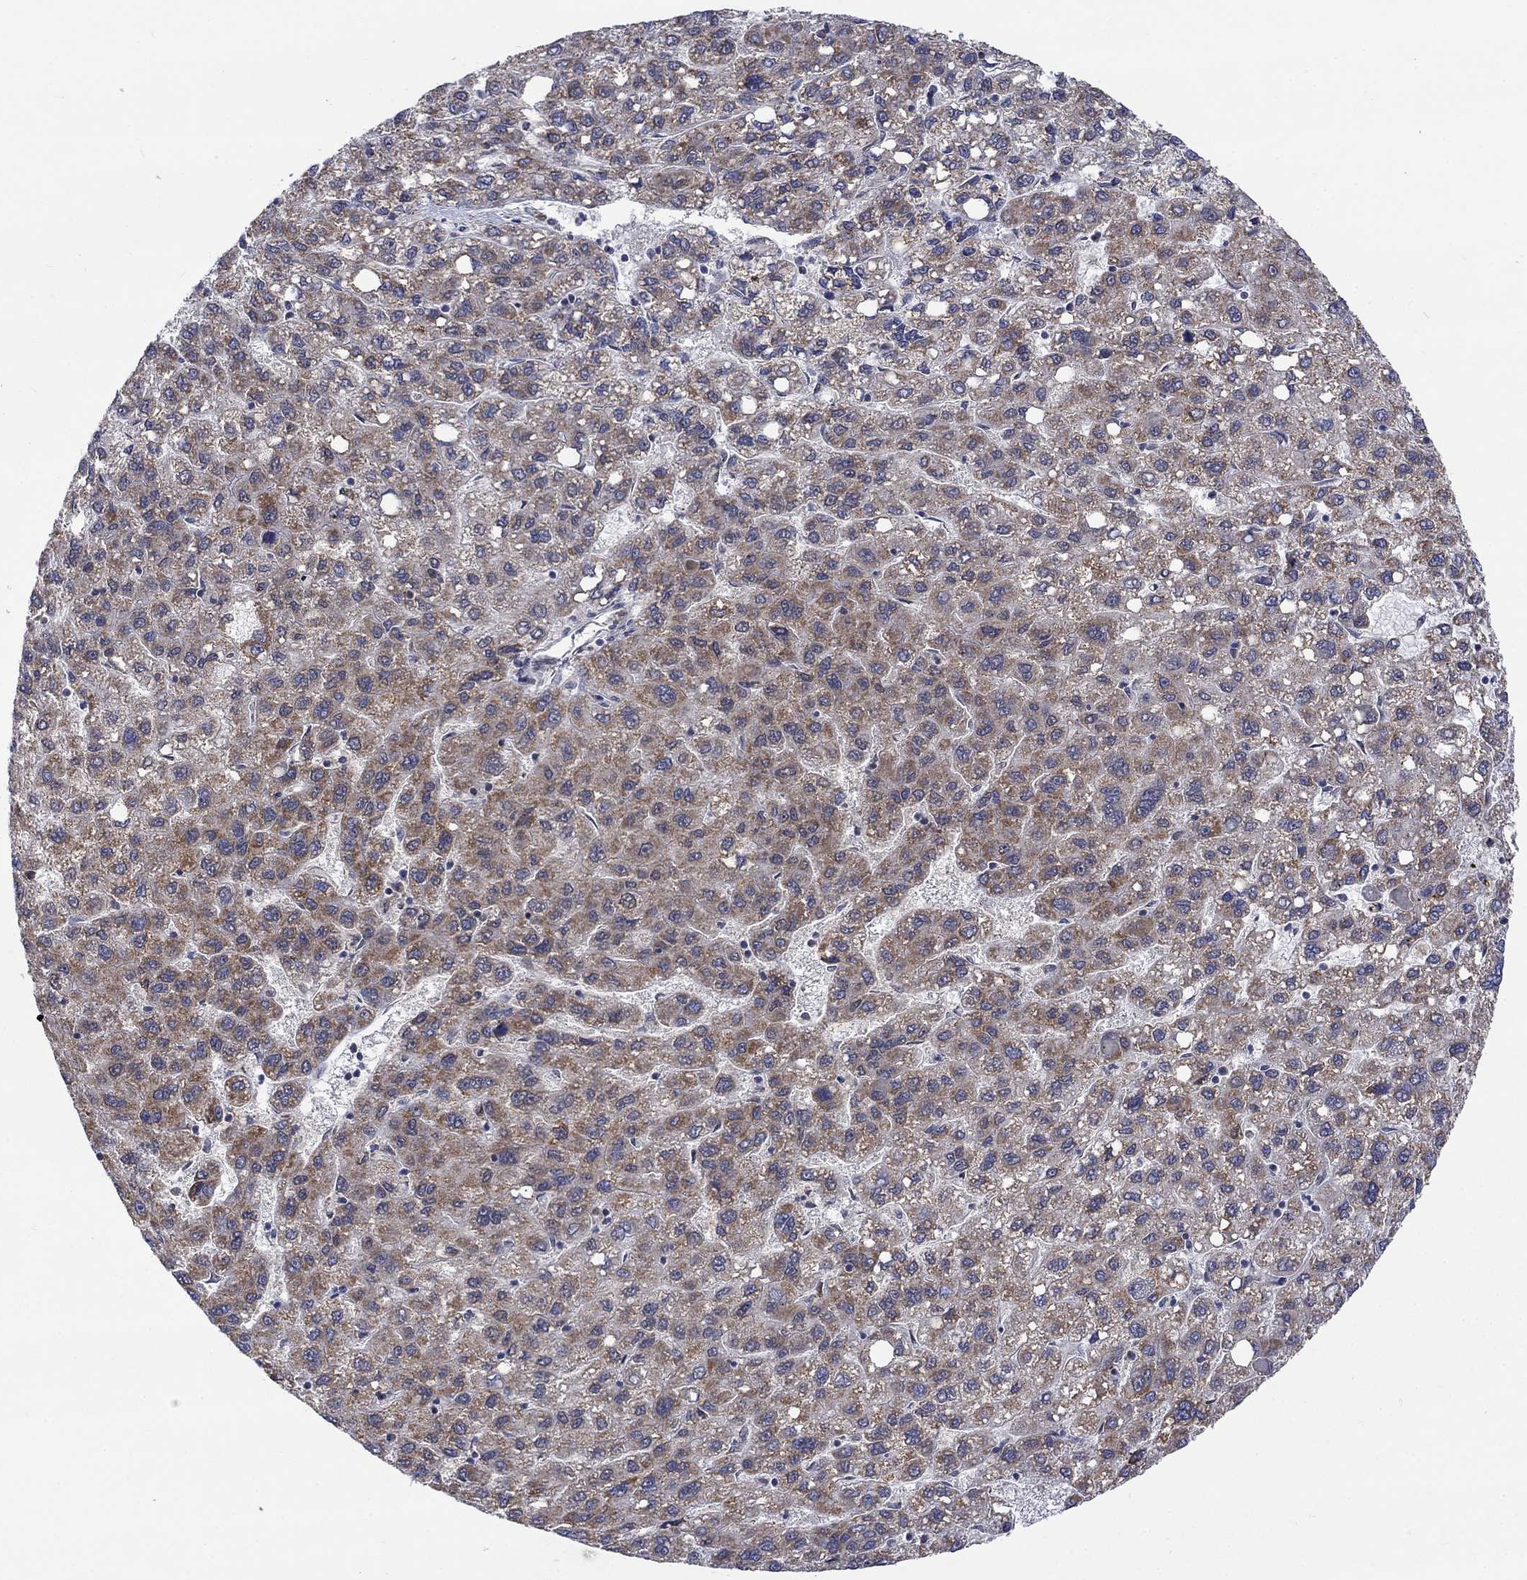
{"staining": {"intensity": "moderate", "quantity": "25%-75%", "location": "cytoplasmic/membranous"}, "tissue": "liver cancer", "cell_type": "Tumor cells", "image_type": "cancer", "snomed": [{"axis": "morphology", "description": "Carcinoma, Hepatocellular, NOS"}, {"axis": "topography", "description": "Liver"}], "caption": "Moderate cytoplasmic/membranous protein positivity is present in approximately 25%-75% of tumor cells in hepatocellular carcinoma (liver).", "gene": "SLC35F2", "patient": {"sex": "female", "age": 82}}